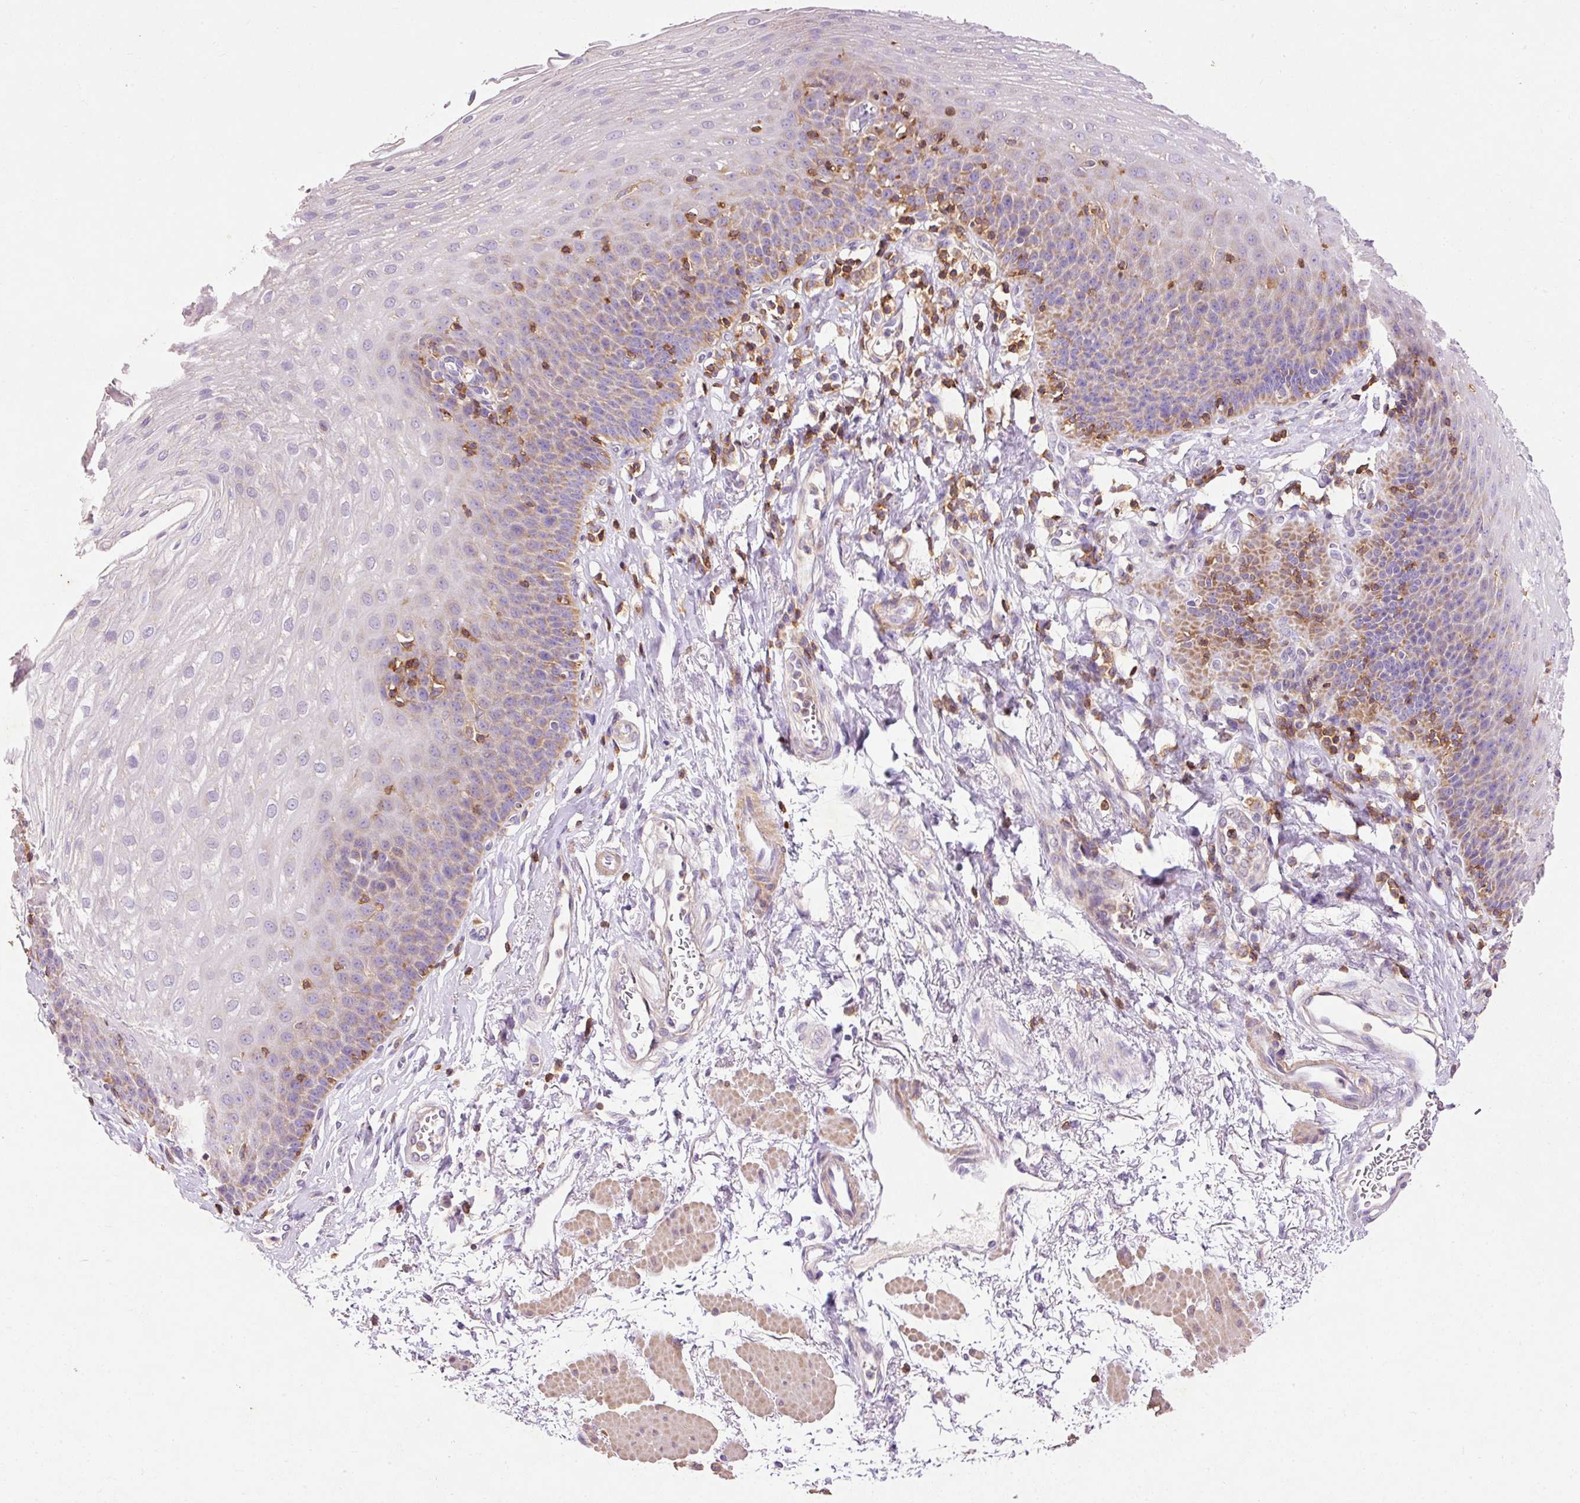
{"staining": {"intensity": "negative", "quantity": "none", "location": "none"}, "tissue": "esophagus", "cell_type": "Squamous epithelial cells", "image_type": "normal", "snomed": [{"axis": "morphology", "description": "Normal tissue, NOS"}, {"axis": "topography", "description": "Esophagus"}], "caption": "This is a micrograph of IHC staining of normal esophagus, which shows no positivity in squamous epithelial cells. Nuclei are stained in blue.", "gene": "IMMT", "patient": {"sex": "female", "age": 81}}